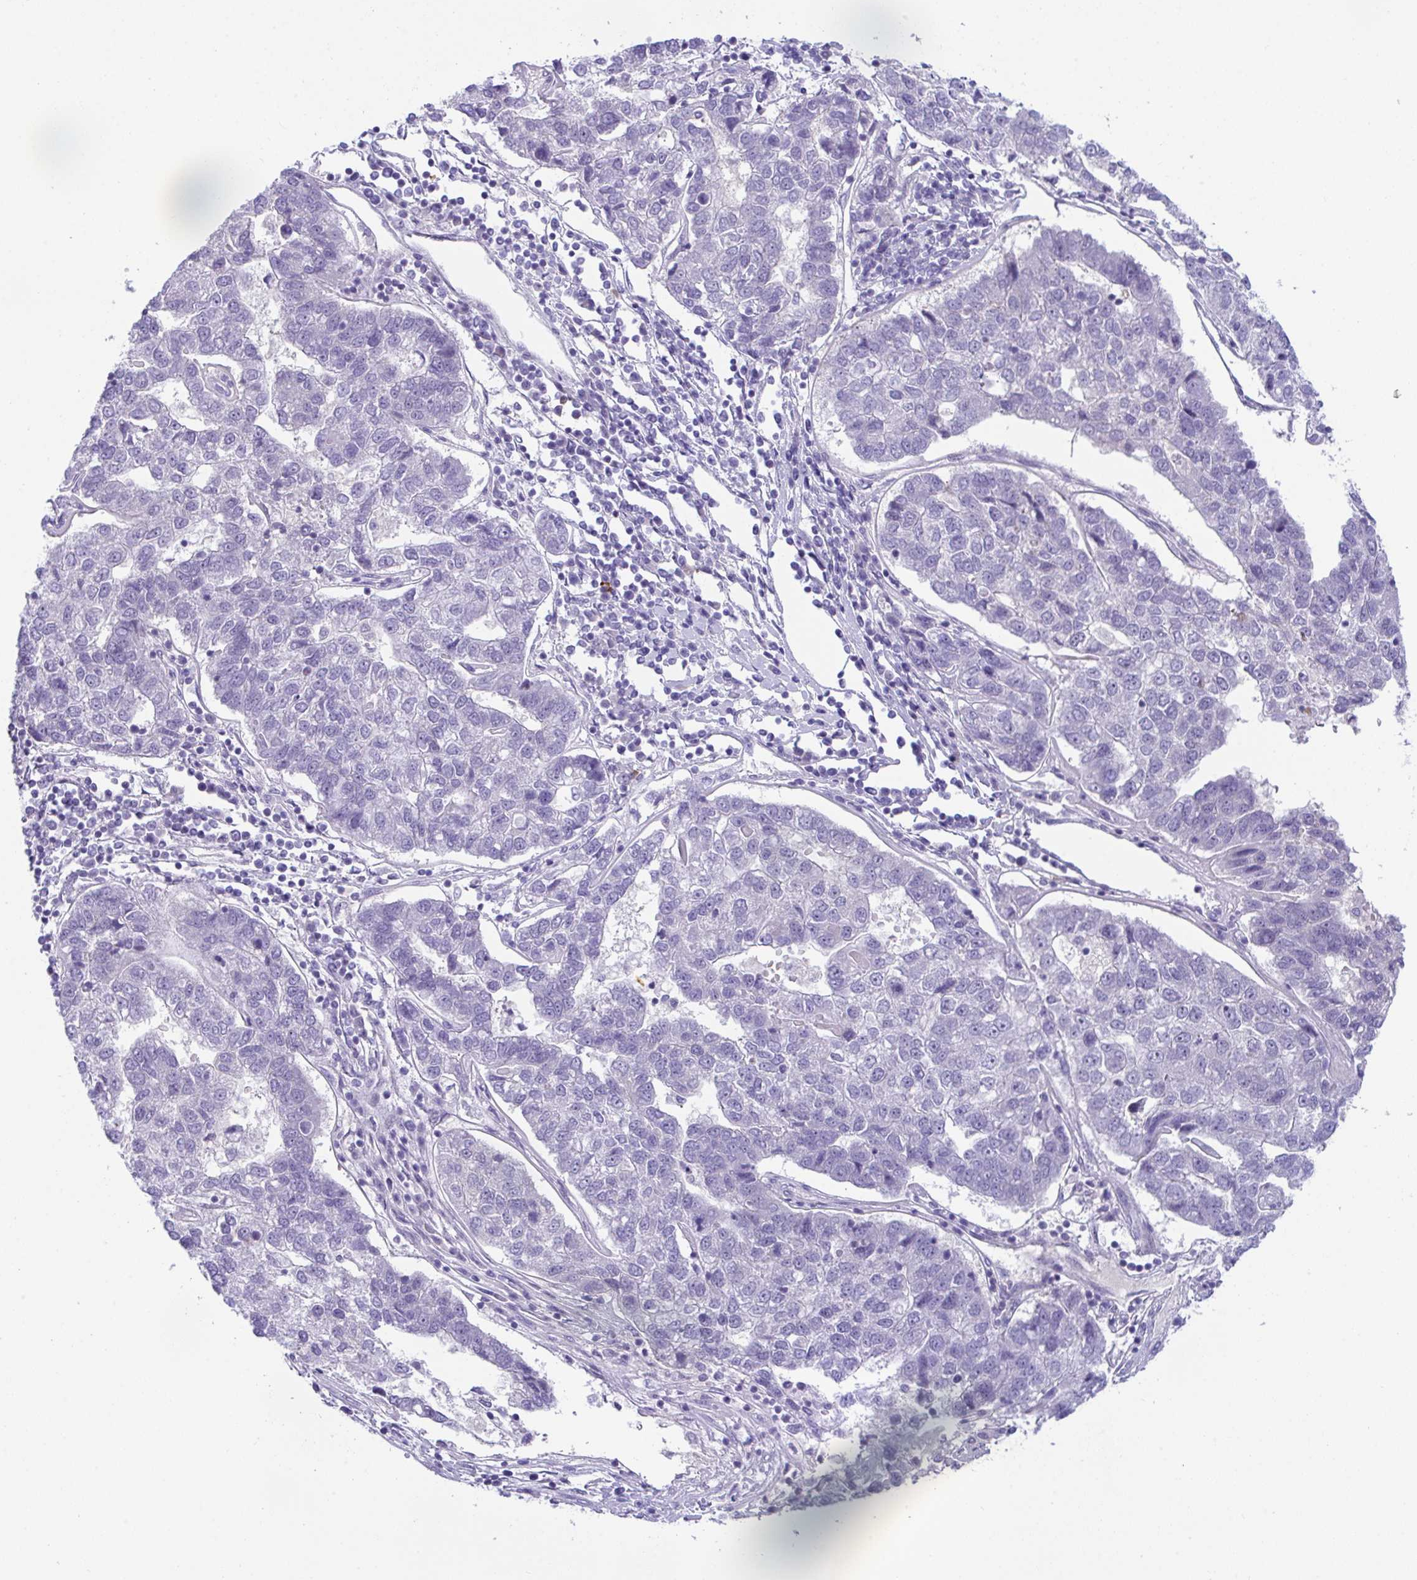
{"staining": {"intensity": "negative", "quantity": "none", "location": "none"}, "tissue": "pancreatic cancer", "cell_type": "Tumor cells", "image_type": "cancer", "snomed": [{"axis": "morphology", "description": "Adenocarcinoma, NOS"}, {"axis": "topography", "description": "Pancreas"}], "caption": "This is an immunohistochemistry (IHC) histopathology image of human adenocarcinoma (pancreatic). There is no staining in tumor cells.", "gene": "USP35", "patient": {"sex": "female", "age": 61}}